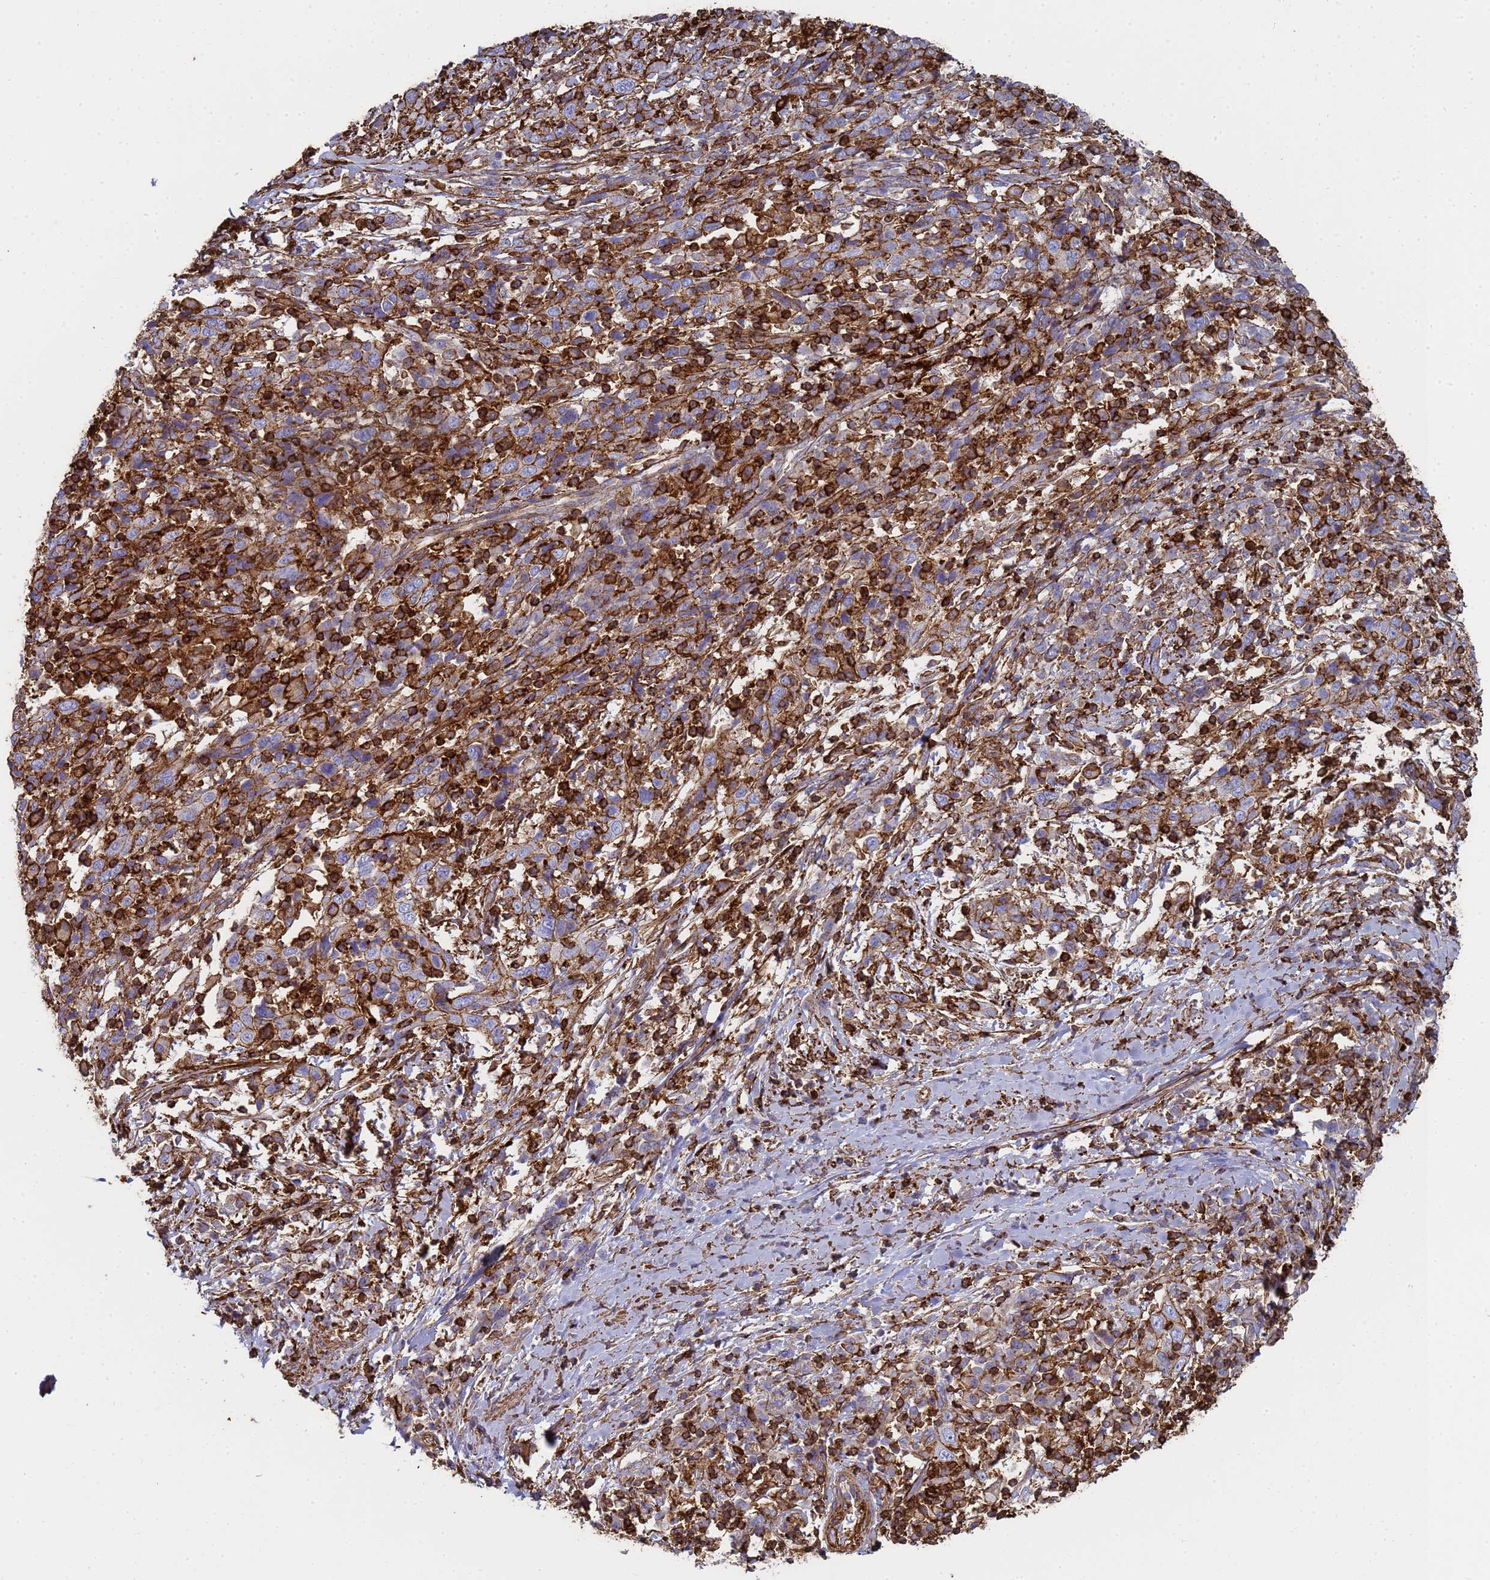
{"staining": {"intensity": "negative", "quantity": "none", "location": "none"}, "tissue": "cervical cancer", "cell_type": "Tumor cells", "image_type": "cancer", "snomed": [{"axis": "morphology", "description": "Squamous cell carcinoma, NOS"}, {"axis": "topography", "description": "Cervix"}], "caption": "Tumor cells are negative for protein expression in human cervical cancer (squamous cell carcinoma).", "gene": "ACTB", "patient": {"sex": "female", "age": 46}}